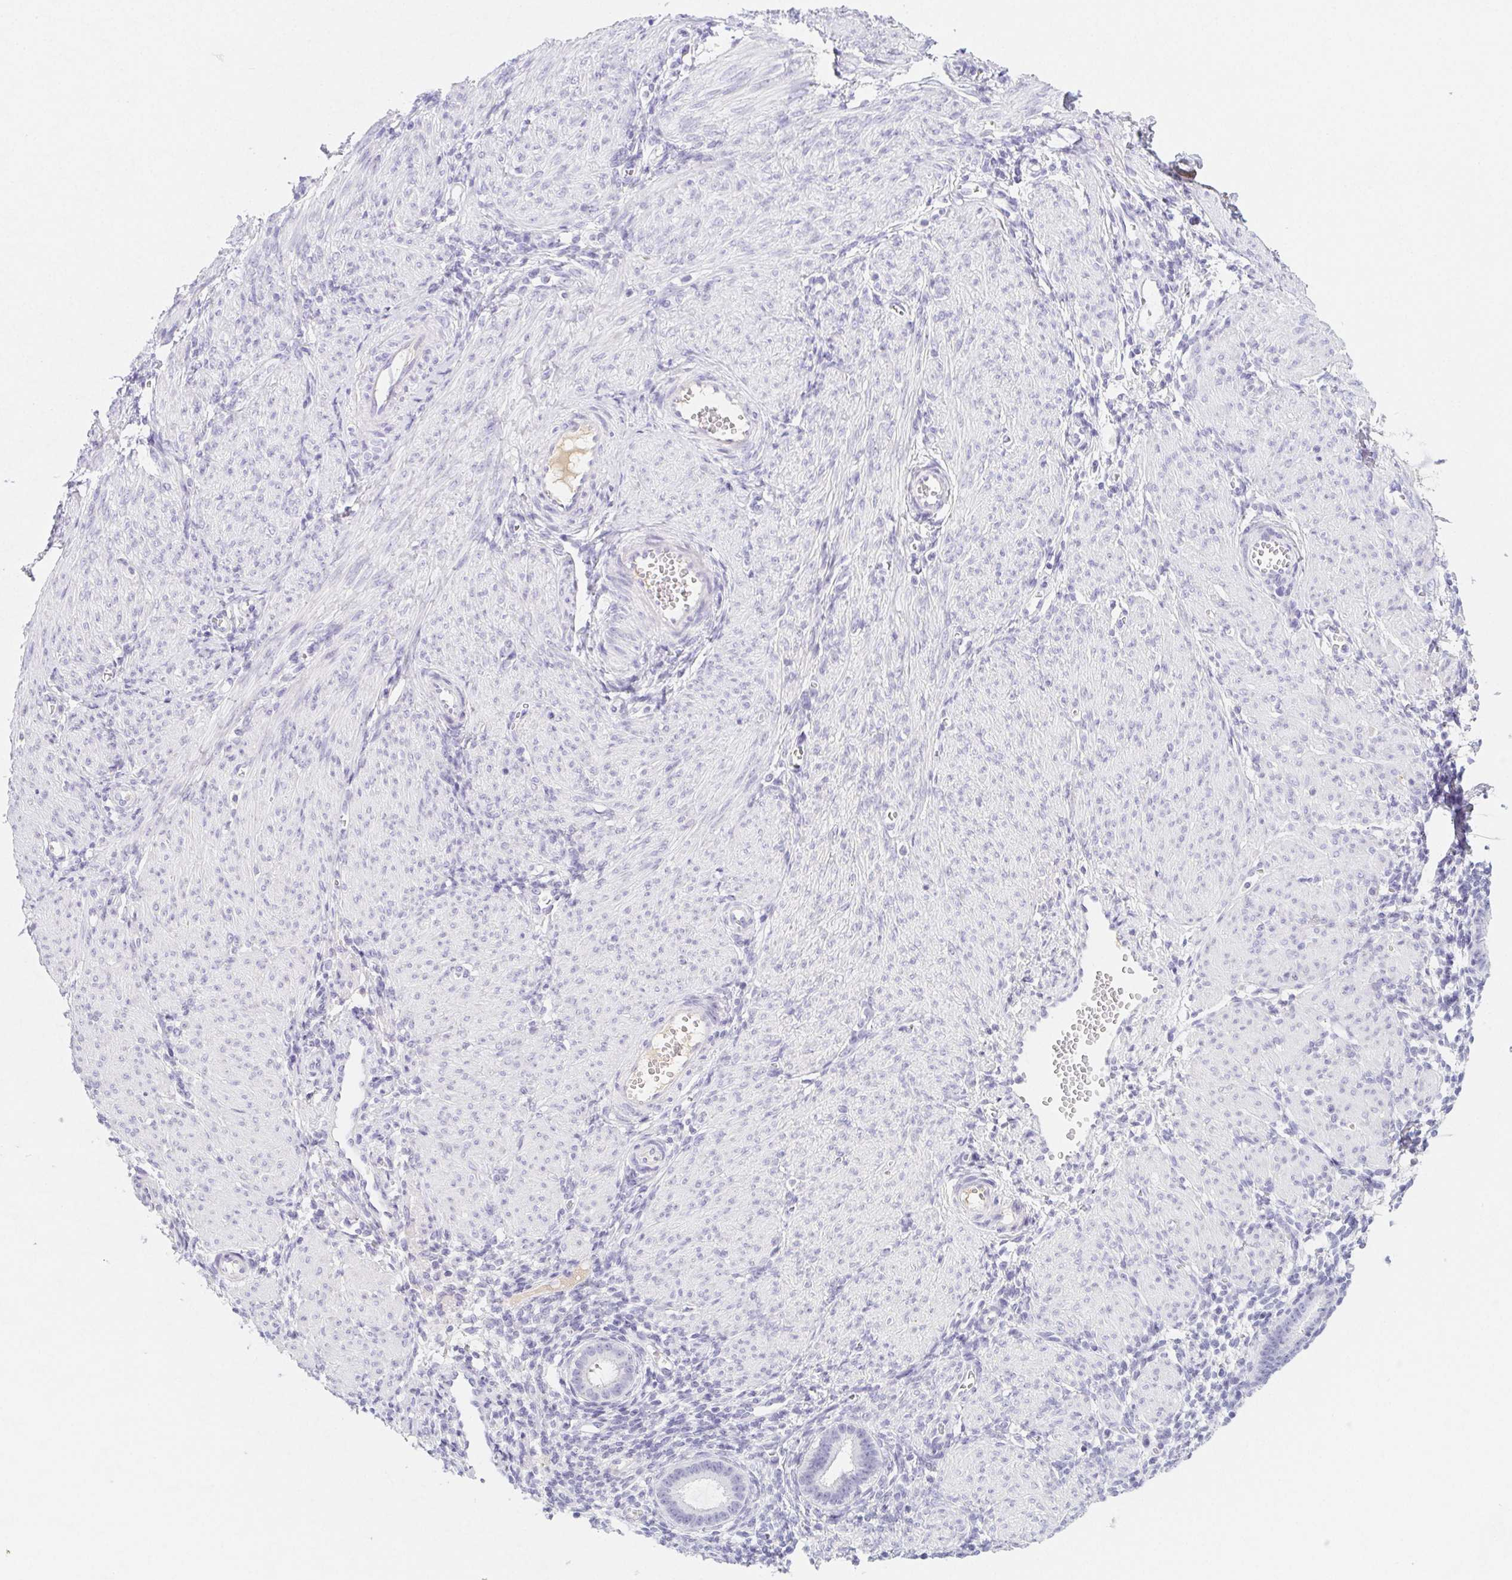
{"staining": {"intensity": "negative", "quantity": "none", "location": "none"}, "tissue": "endometrium", "cell_type": "Cells in endometrial stroma", "image_type": "normal", "snomed": [{"axis": "morphology", "description": "Normal tissue, NOS"}, {"axis": "topography", "description": "Endometrium"}], "caption": "This is an immunohistochemistry (IHC) micrograph of unremarkable human endometrium. There is no staining in cells in endometrial stroma.", "gene": "ITIH2", "patient": {"sex": "female", "age": 36}}